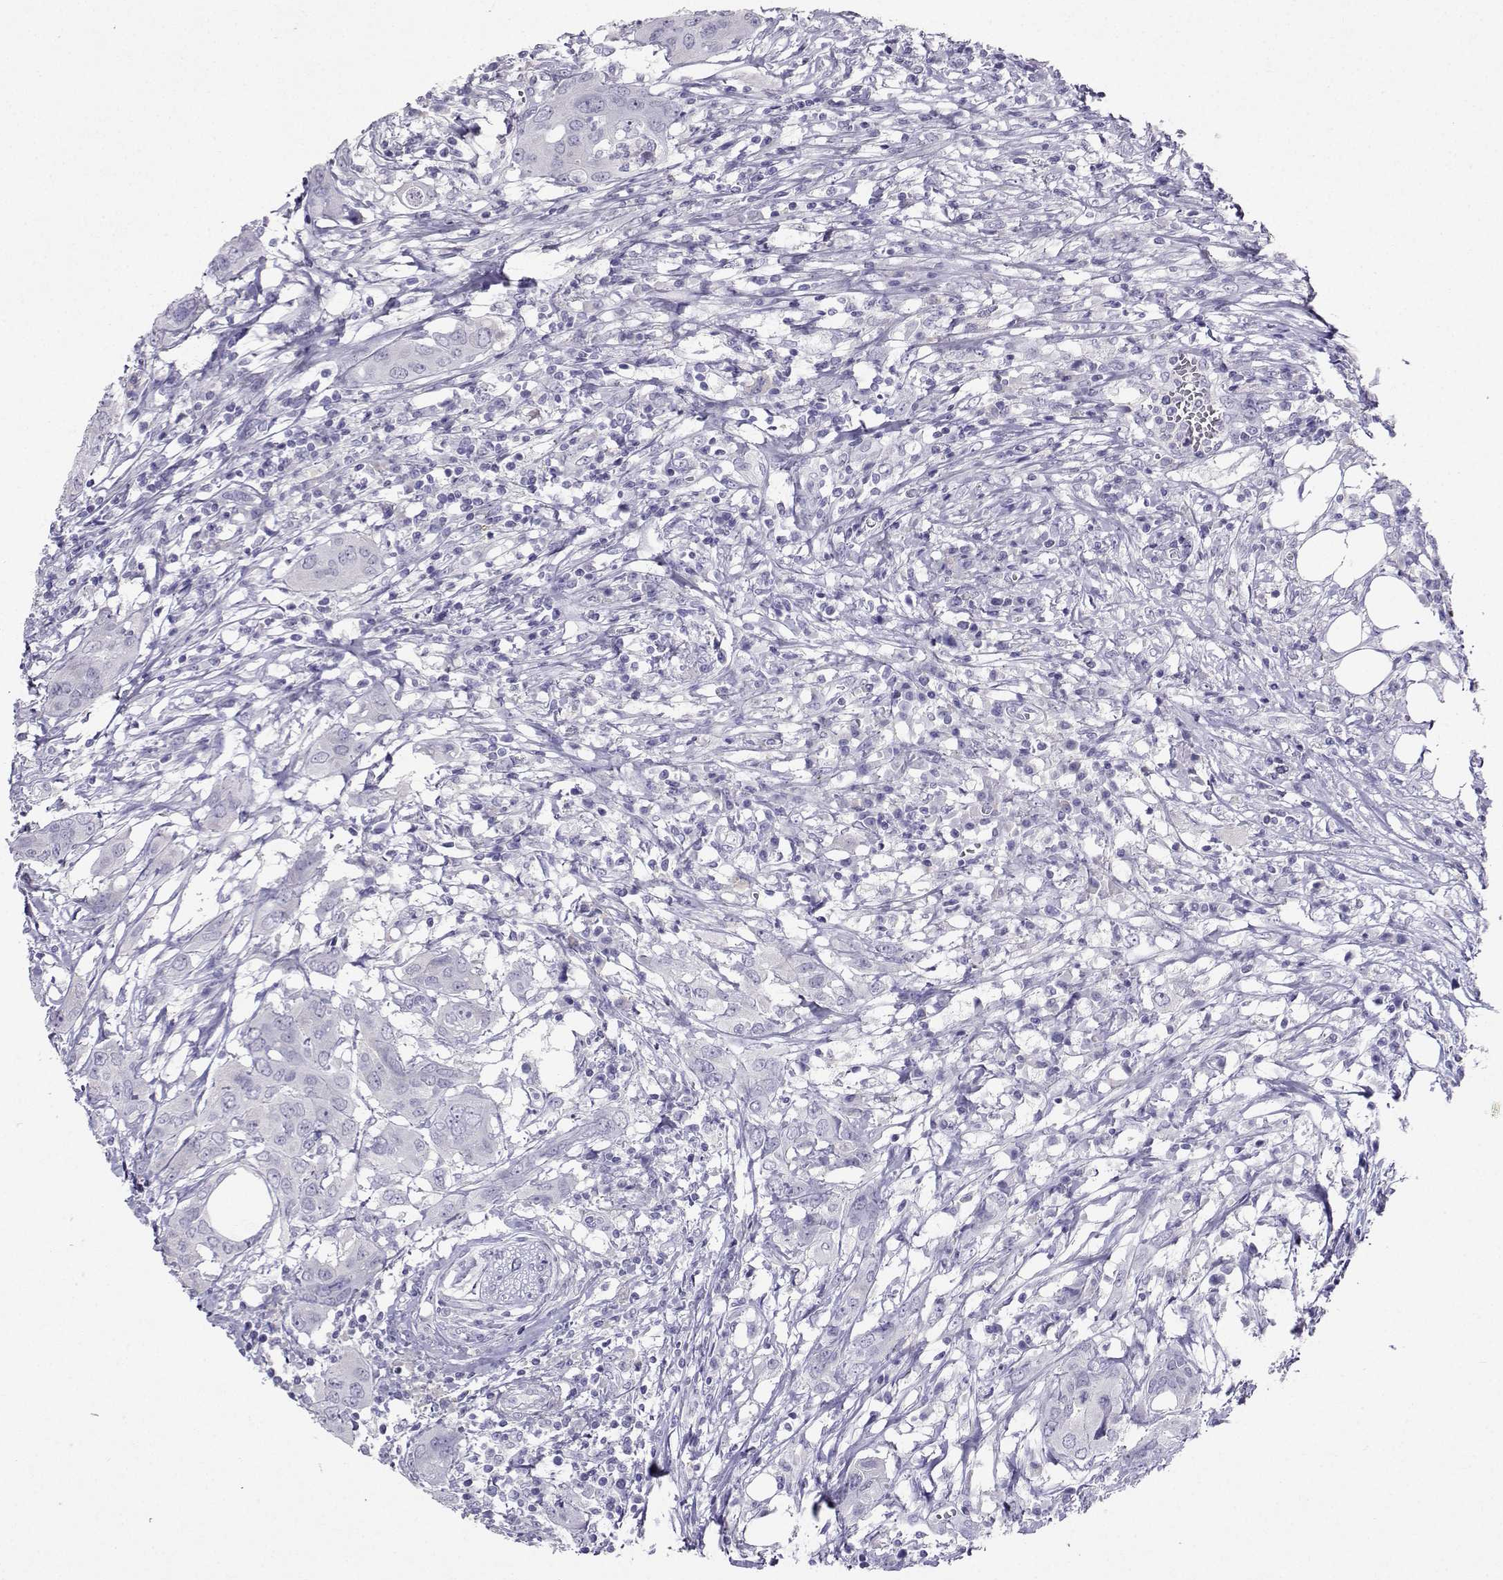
{"staining": {"intensity": "negative", "quantity": "none", "location": "none"}, "tissue": "urothelial cancer", "cell_type": "Tumor cells", "image_type": "cancer", "snomed": [{"axis": "morphology", "description": "Urothelial carcinoma, NOS"}, {"axis": "morphology", "description": "Urothelial carcinoma, High grade"}, {"axis": "topography", "description": "Urinary bladder"}], "caption": "High power microscopy histopathology image of an immunohistochemistry (IHC) image of urothelial cancer, revealing no significant expression in tumor cells.", "gene": "GRIK4", "patient": {"sex": "male", "age": 63}}